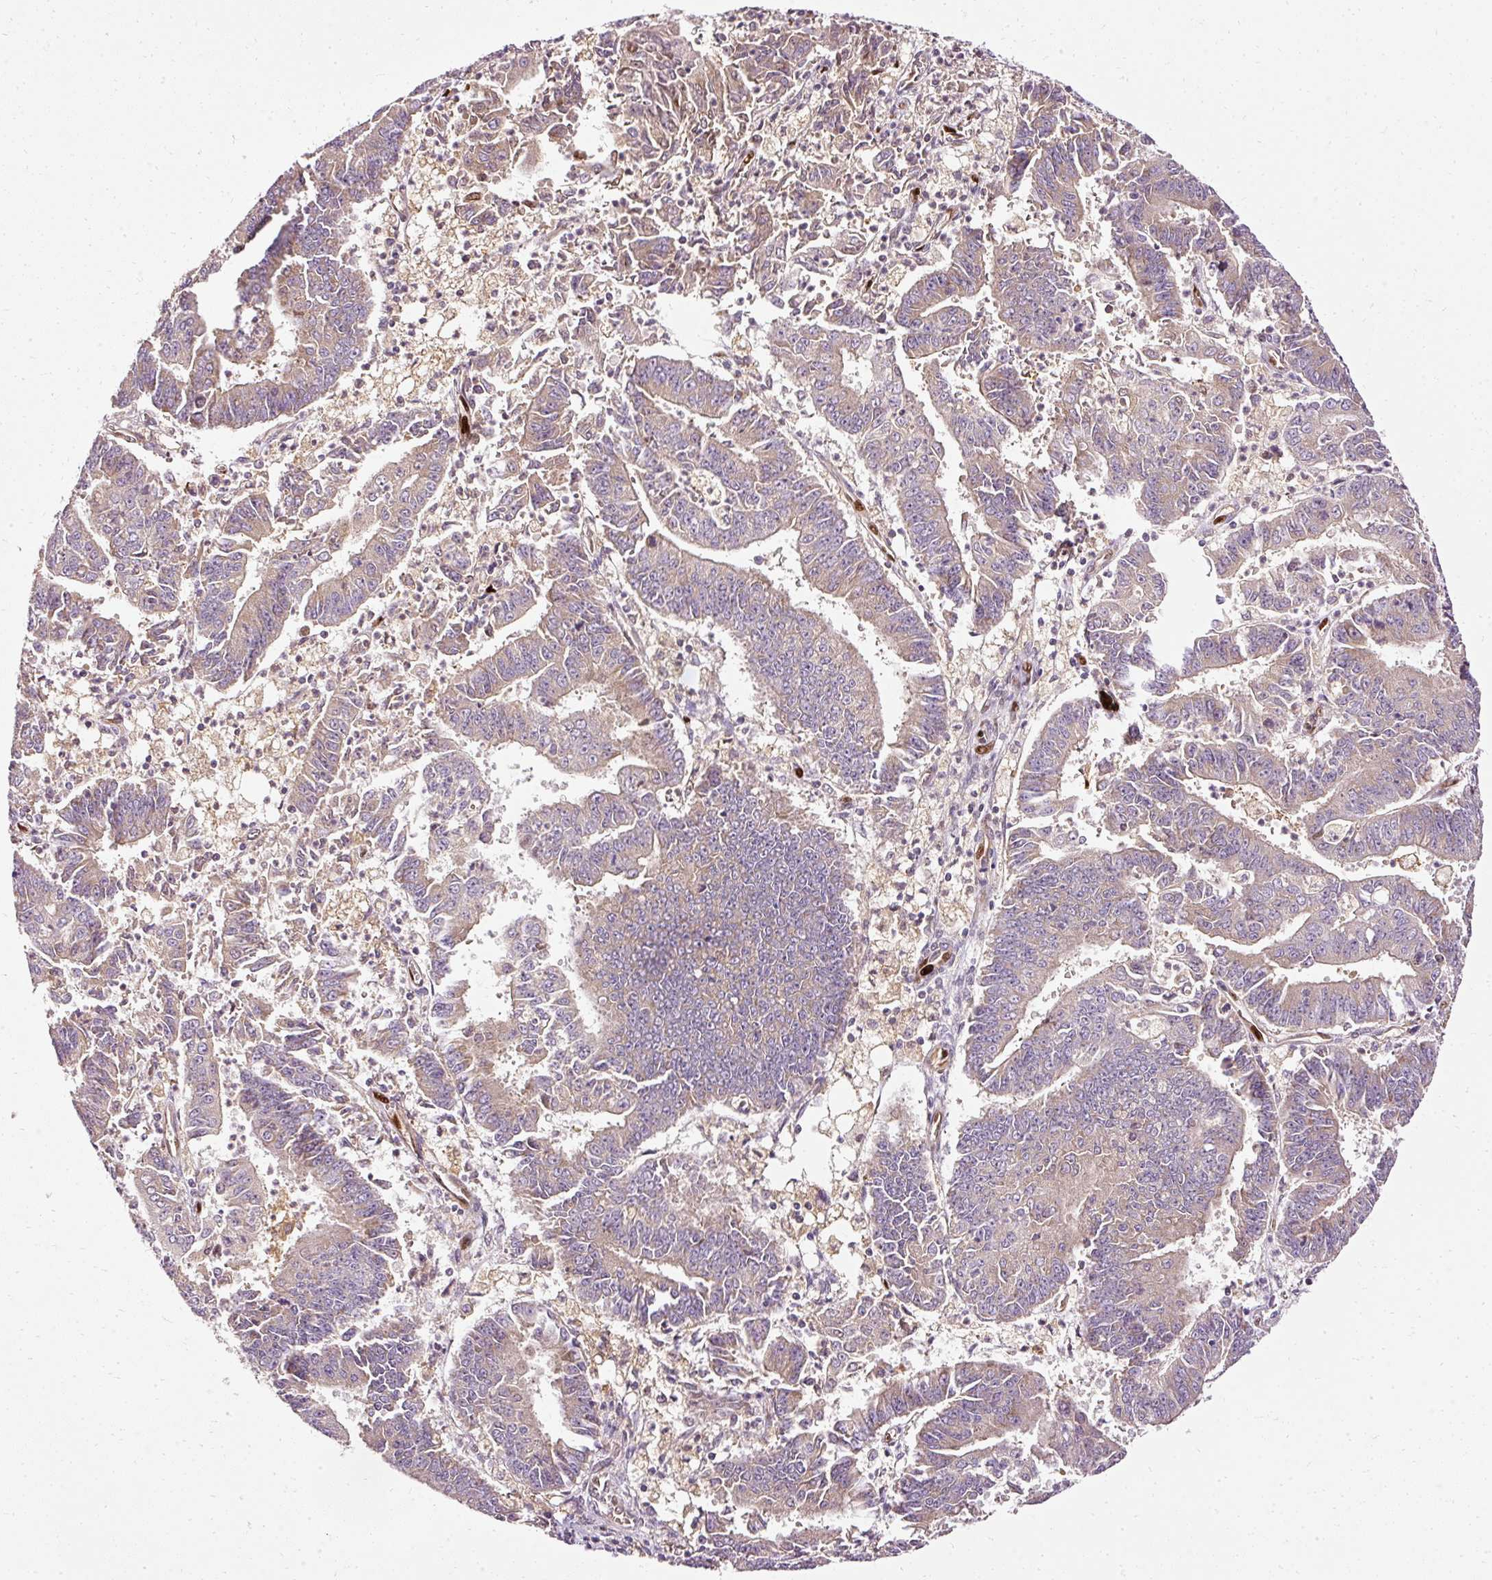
{"staining": {"intensity": "weak", "quantity": "<25%", "location": "cytoplasmic/membranous"}, "tissue": "endometrial cancer", "cell_type": "Tumor cells", "image_type": "cancer", "snomed": [{"axis": "morphology", "description": "Adenocarcinoma, NOS"}, {"axis": "topography", "description": "Endometrium"}], "caption": "Immunohistochemistry of human endometrial adenocarcinoma exhibits no positivity in tumor cells.", "gene": "NAPA", "patient": {"sex": "female", "age": 73}}